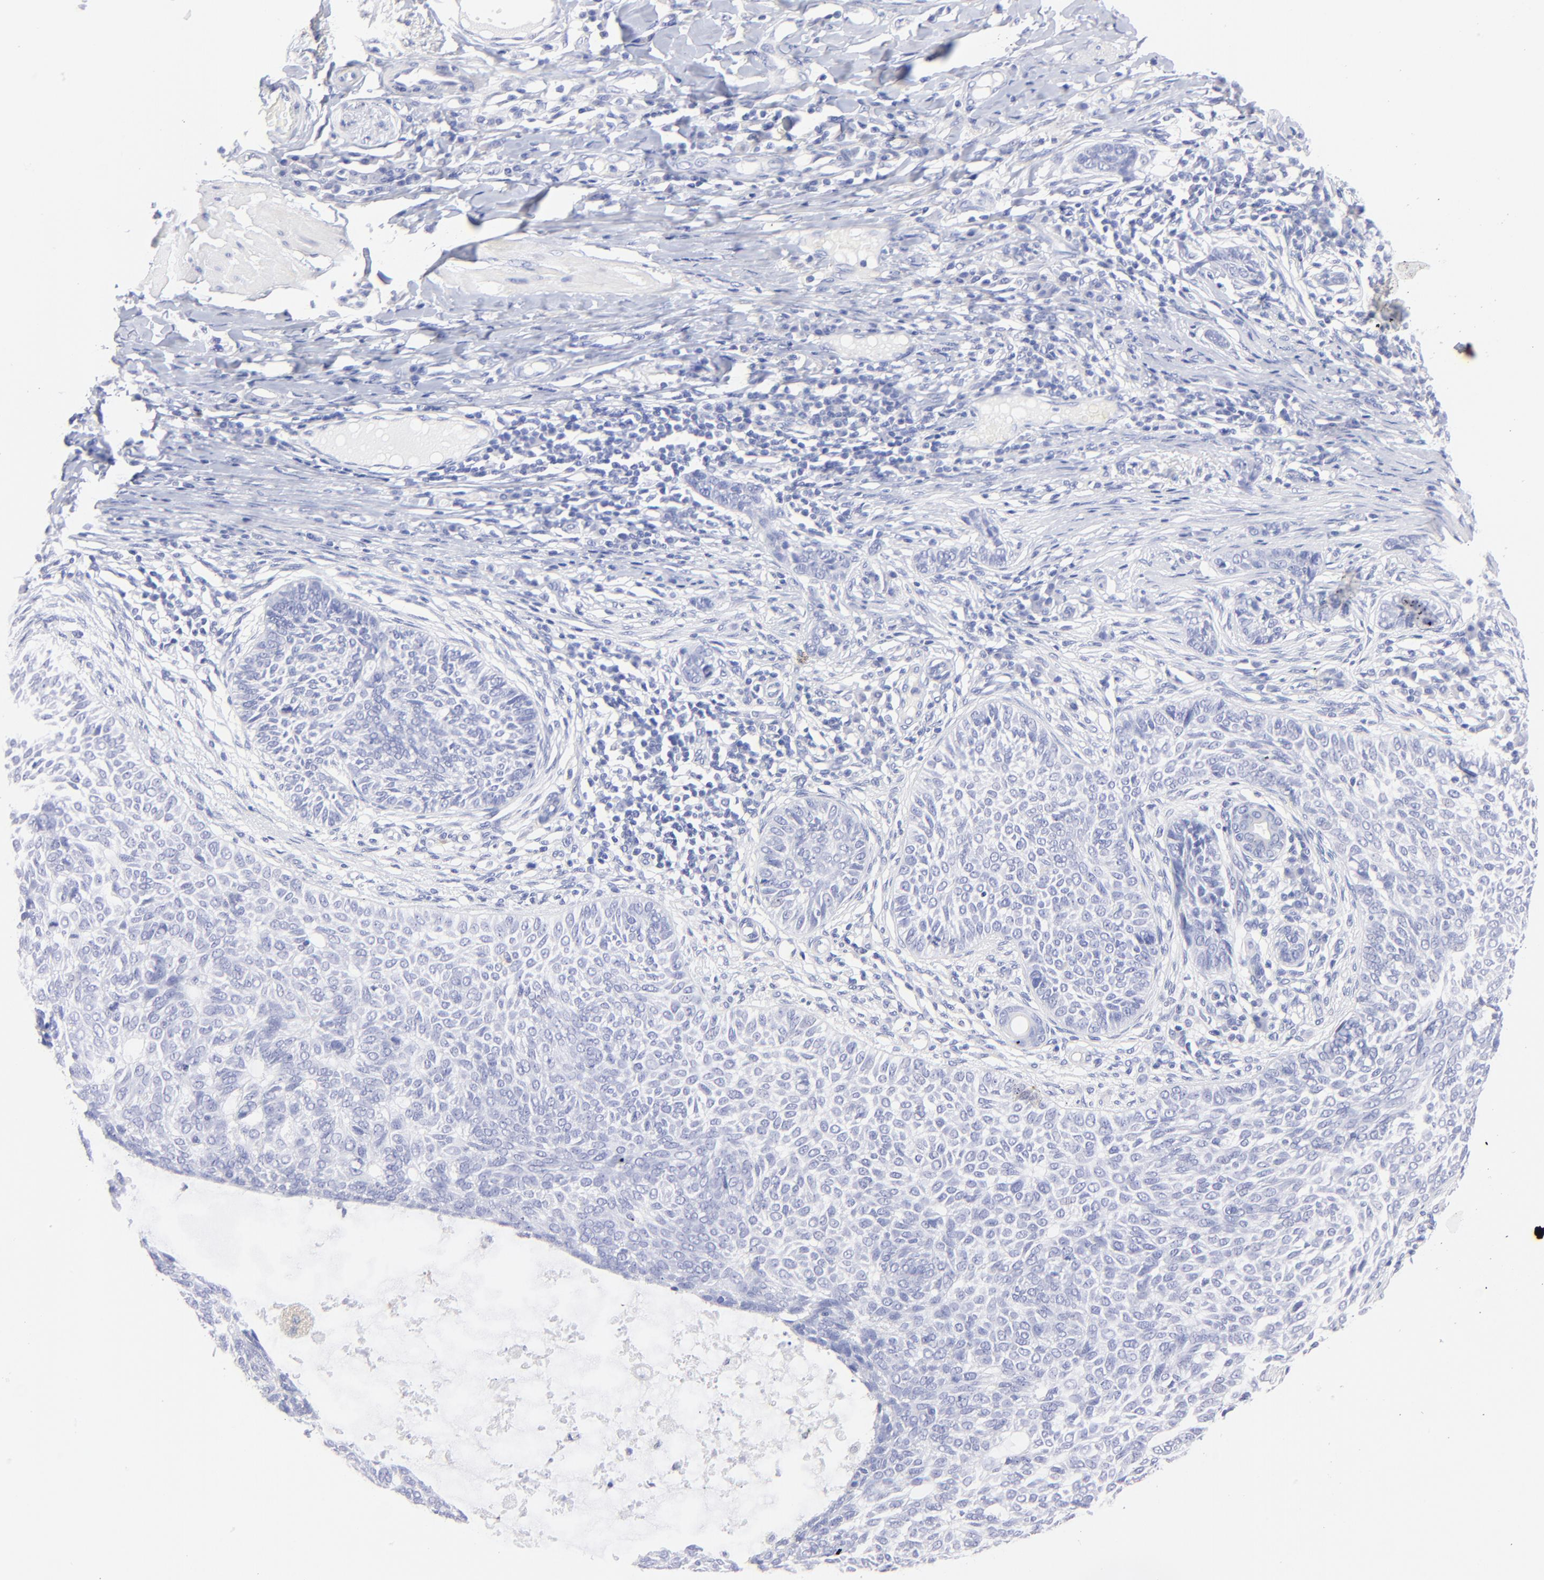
{"staining": {"intensity": "negative", "quantity": "none", "location": "none"}, "tissue": "skin cancer", "cell_type": "Tumor cells", "image_type": "cancer", "snomed": [{"axis": "morphology", "description": "Basal cell carcinoma"}, {"axis": "topography", "description": "Skin"}], "caption": "IHC image of human basal cell carcinoma (skin) stained for a protein (brown), which demonstrates no expression in tumor cells. The staining is performed using DAB (3,3'-diaminobenzidine) brown chromogen with nuclei counter-stained in using hematoxylin.", "gene": "HORMAD2", "patient": {"sex": "male", "age": 87}}